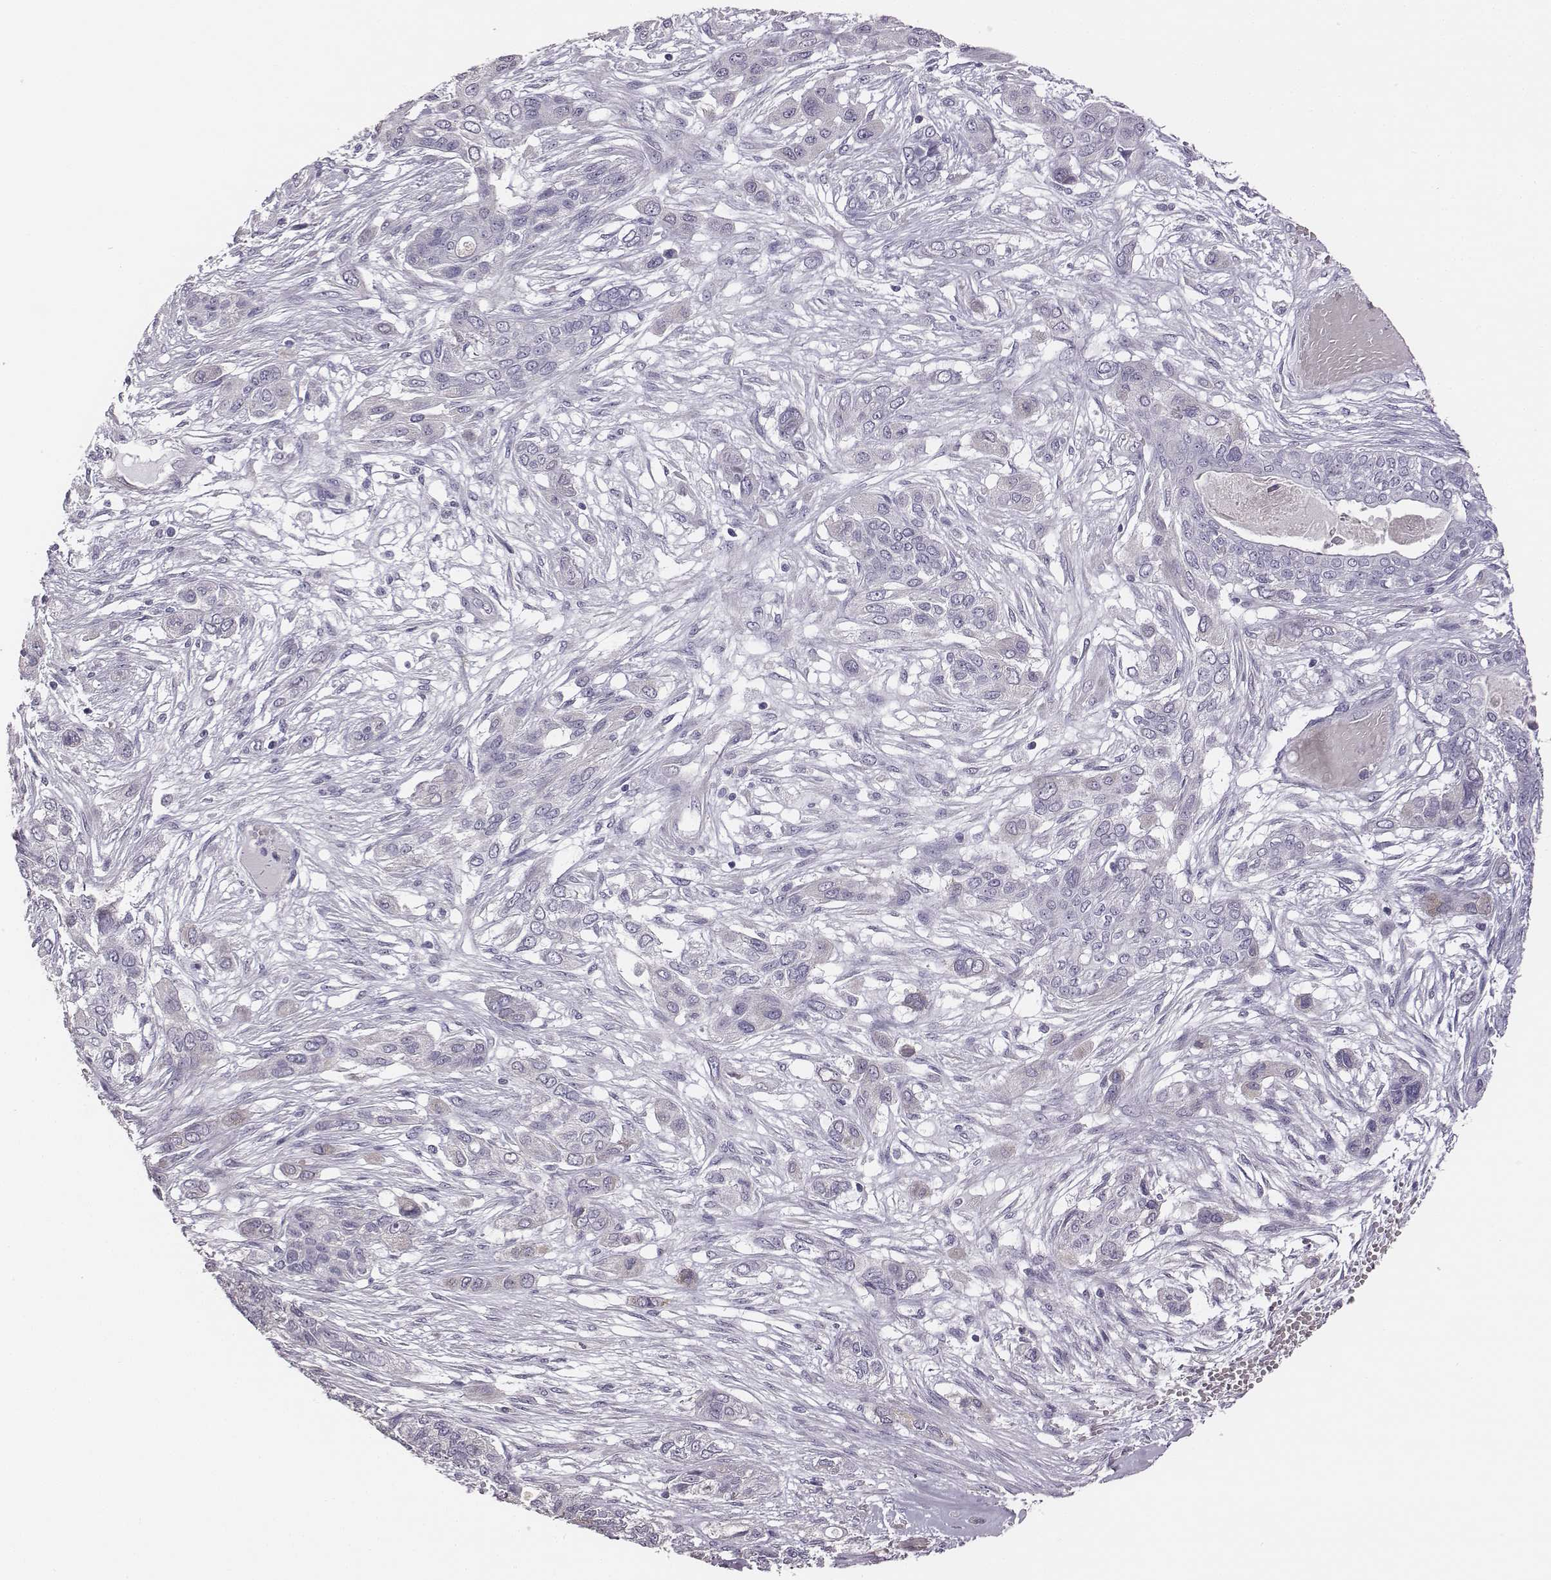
{"staining": {"intensity": "negative", "quantity": "none", "location": "none"}, "tissue": "lung cancer", "cell_type": "Tumor cells", "image_type": "cancer", "snomed": [{"axis": "morphology", "description": "Squamous cell carcinoma, NOS"}, {"axis": "topography", "description": "Lung"}], "caption": "Tumor cells show no significant positivity in lung cancer. (DAB immunohistochemistry, high magnification).", "gene": "GUCA1A", "patient": {"sex": "female", "age": 70}}